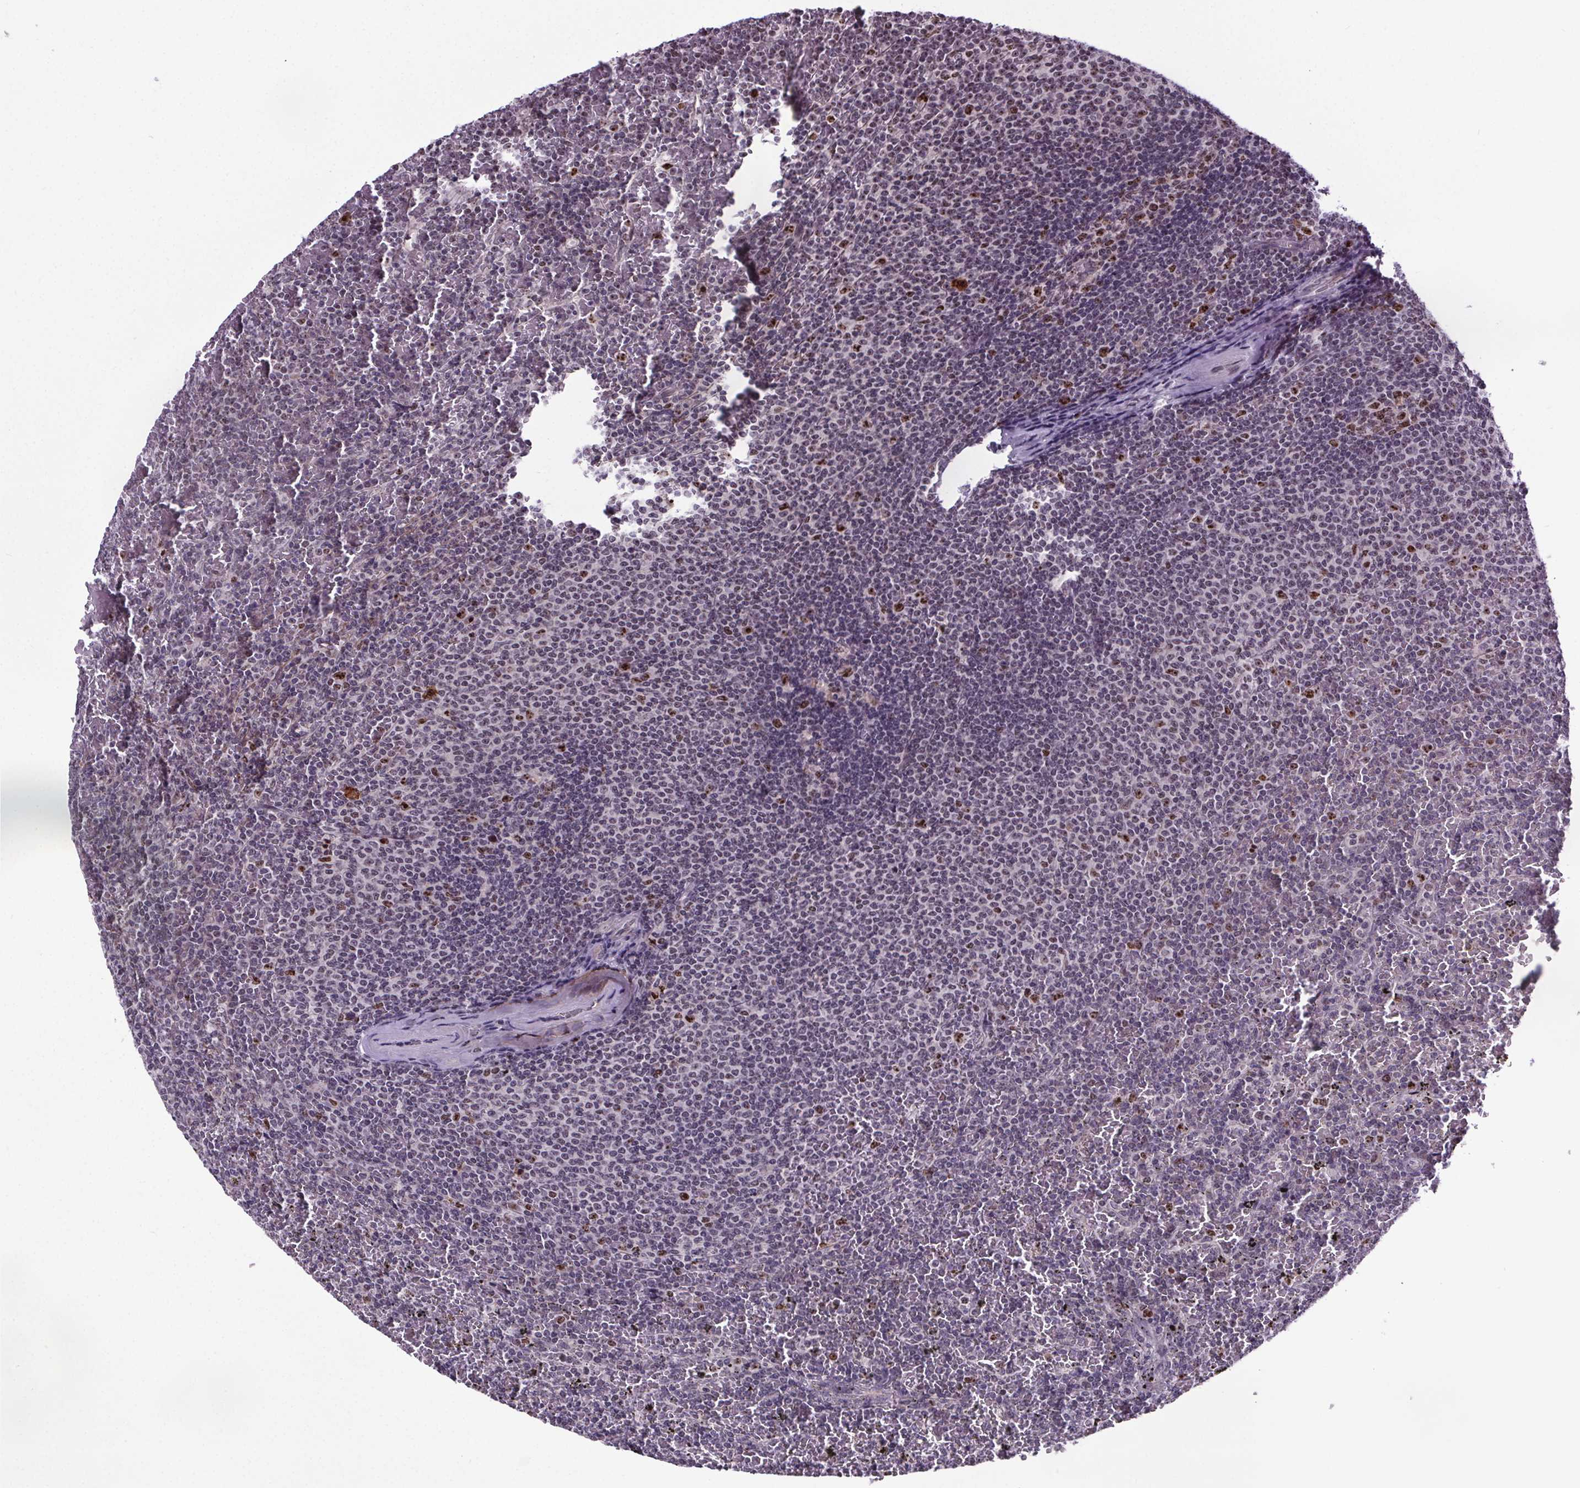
{"staining": {"intensity": "negative", "quantity": "none", "location": "none"}, "tissue": "lymphoma", "cell_type": "Tumor cells", "image_type": "cancer", "snomed": [{"axis": "morphology", "description": "Malignant lymphoma, non-Hodgkin's type, Low grade"}, {"axis": "topography", "description": "Spleen"}], "caption": "IHC of human lymphoma exhibits no expression in tumor cells.", "gene": "ATMIN", "patient": {"sex": "female", "age": 77}}